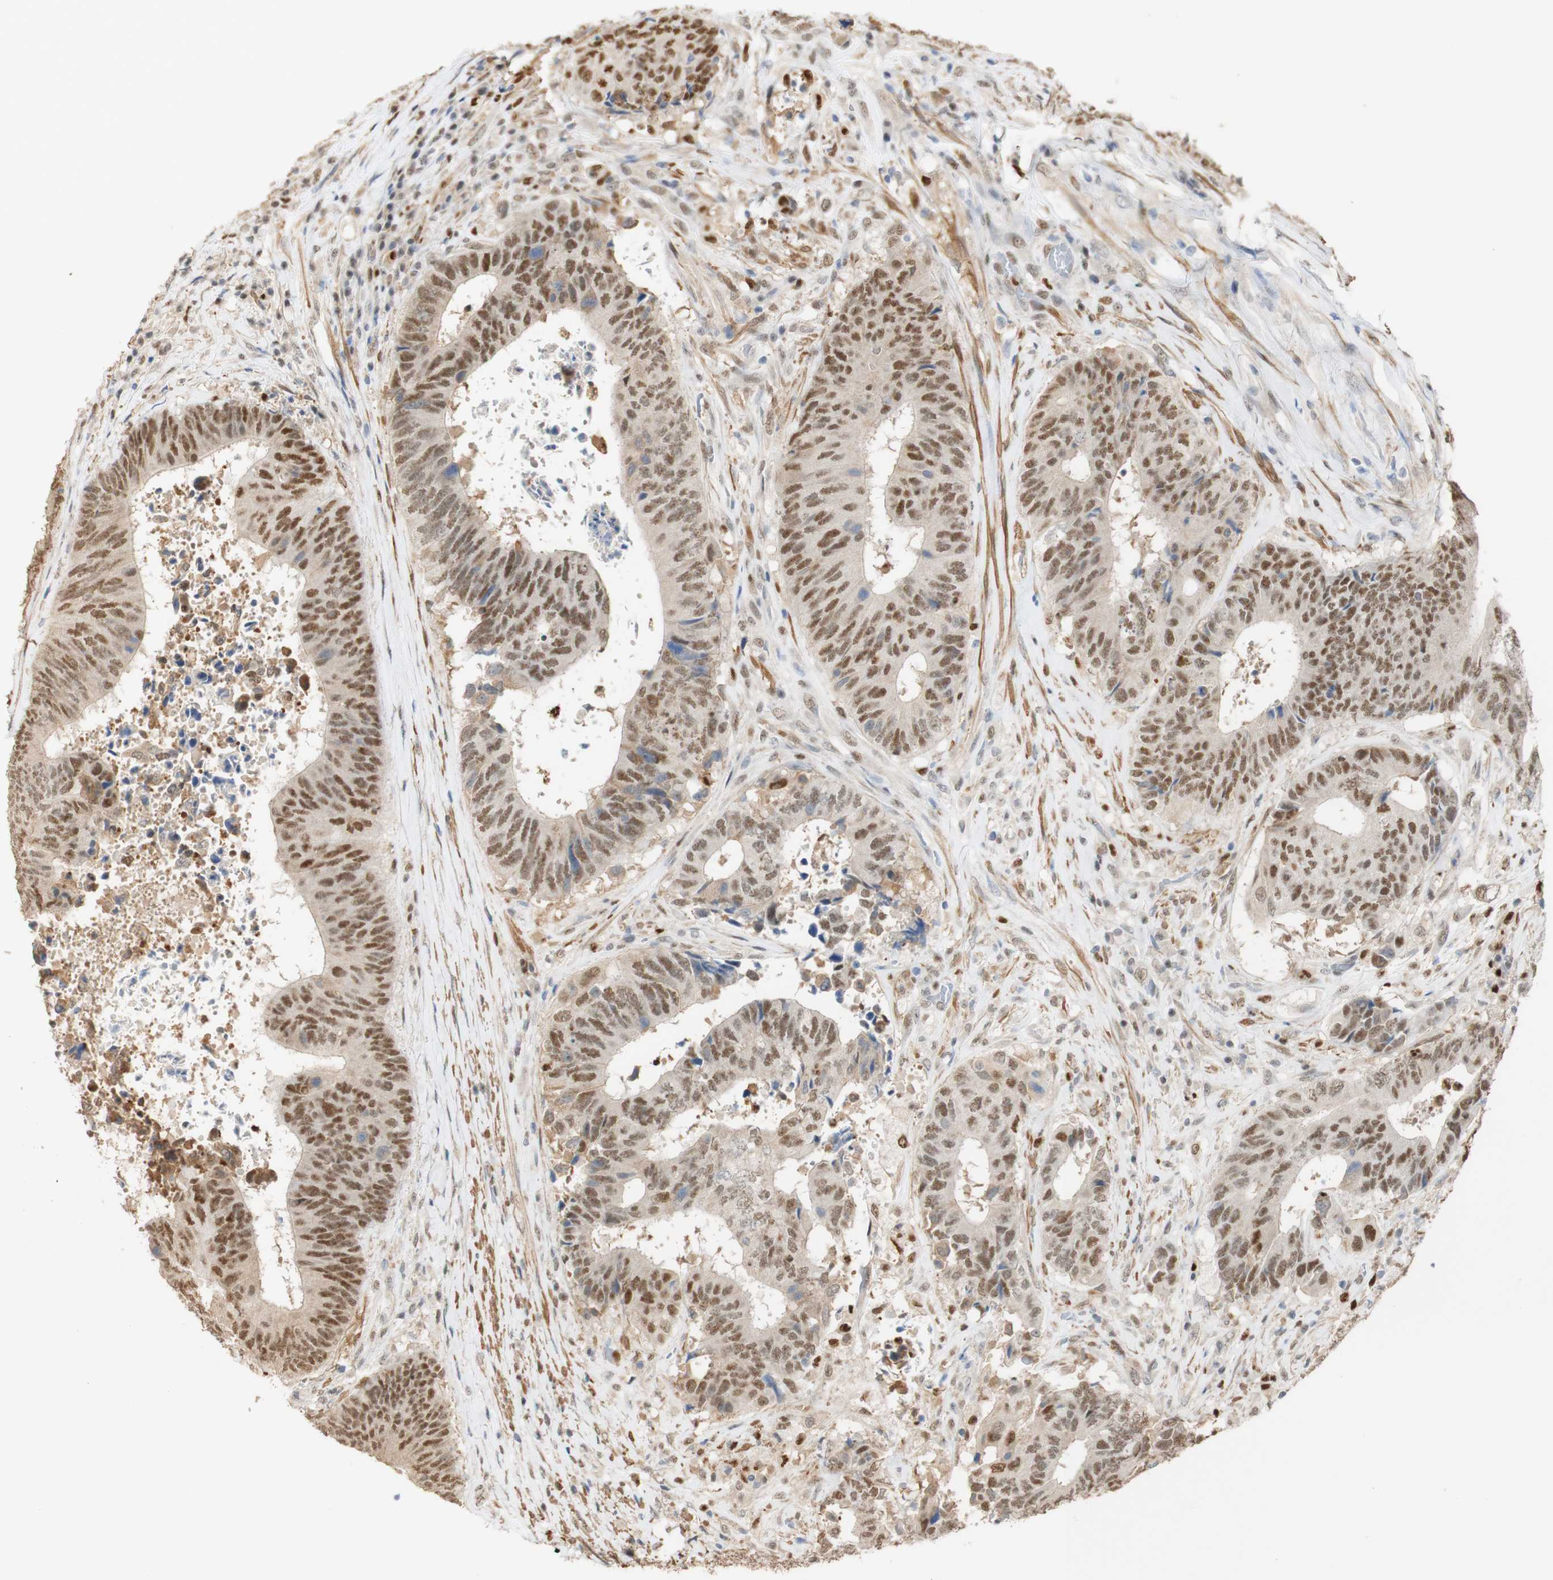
{"staining": {"intensity": "moderate", "quantity": ">75%", "location": "nuclear"}, "tissue": "colorectal cancer", "cell_type": "Tumor cells", "image_type": "cancer", "snomed": [{"axis": "morphology", "description": "Adenocarcinoma, NOS"}, {"axis": "topography", "description": "Rectum"}], "caption": "The immunohistochemical stain labels moderate nuclear positivity in tumor cells of adenocarcinoma (colorectal) tissue.", "gene": "MAP3K4", "patient": {"sex": "male", "age": 72}}